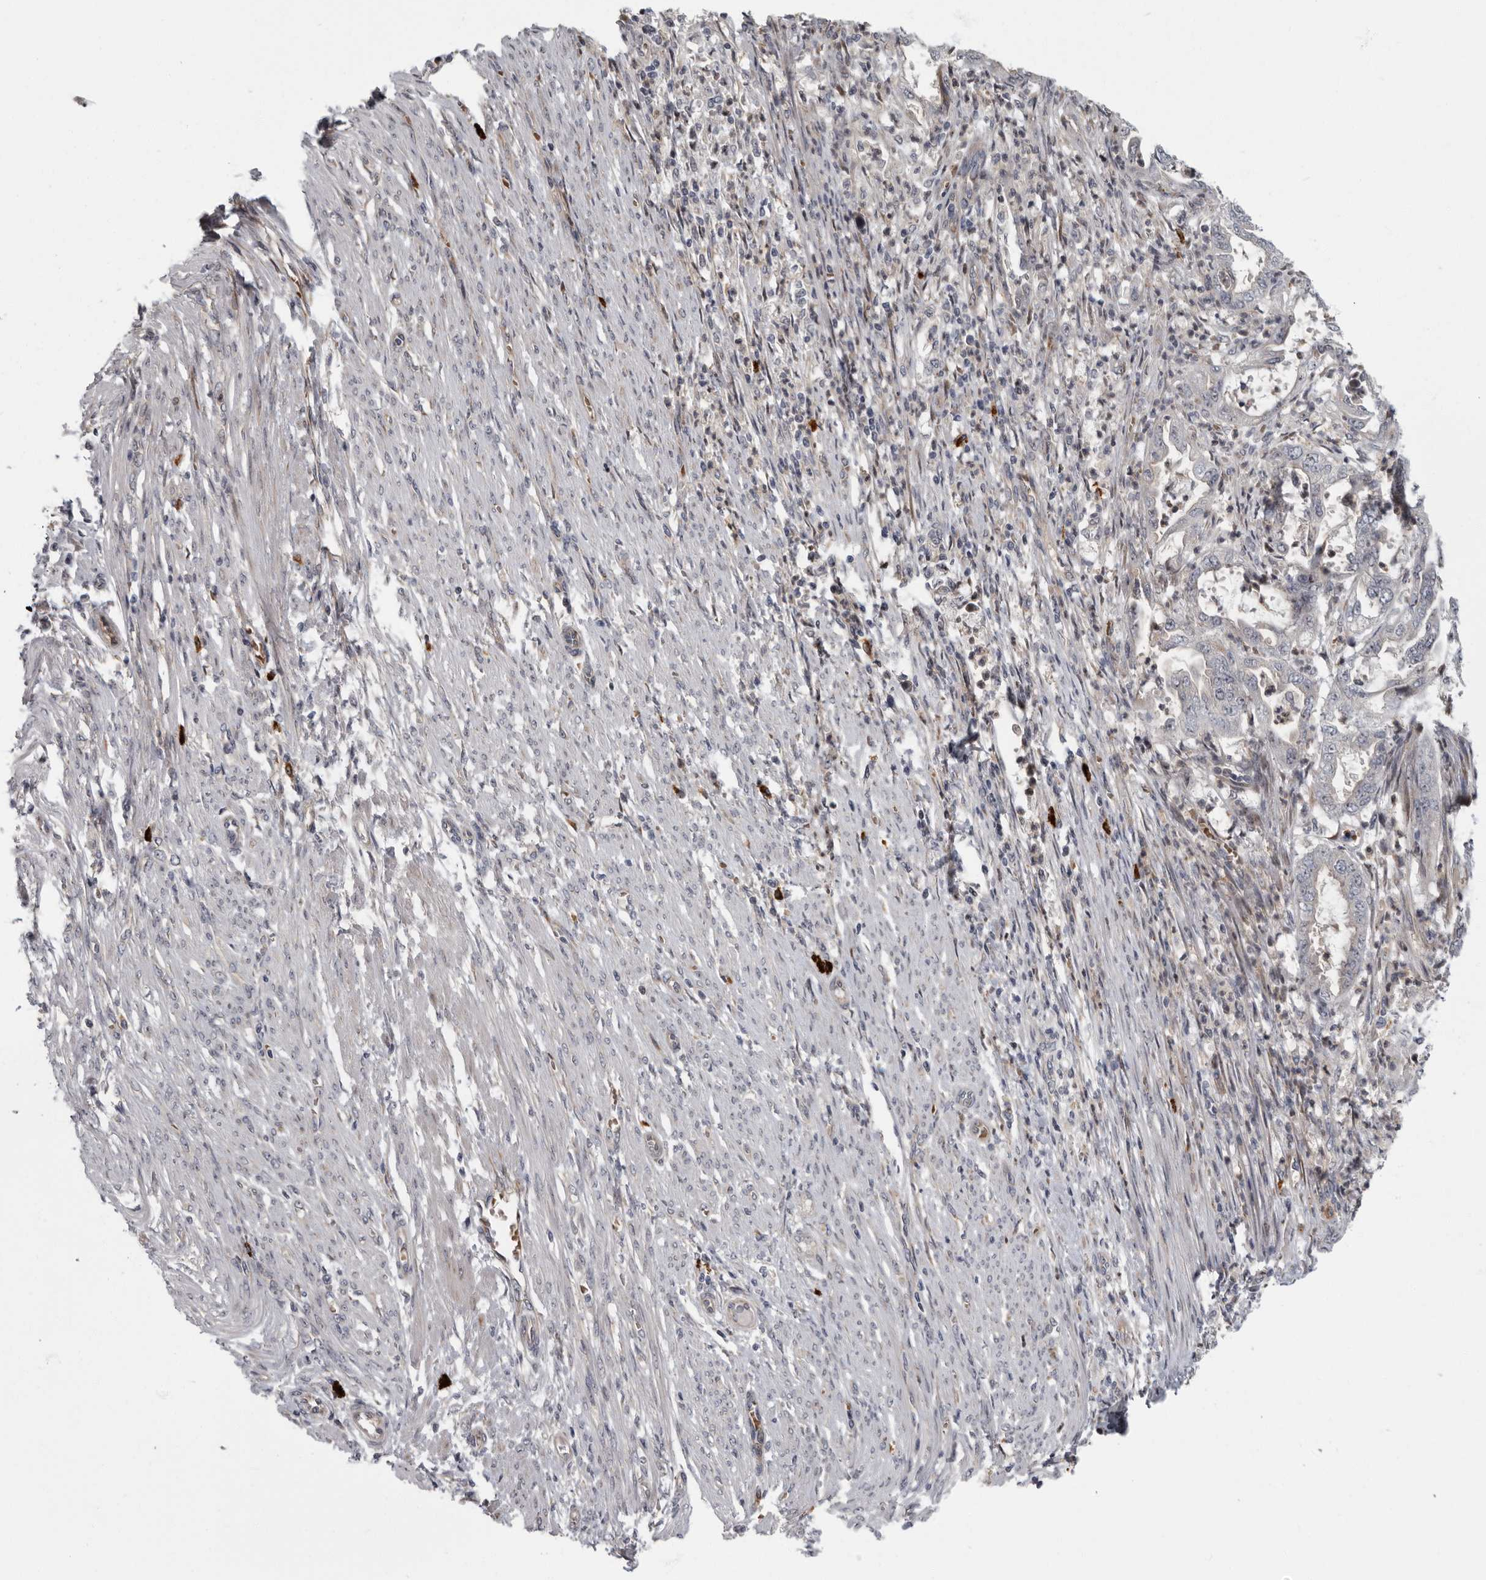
{"staining": {"intensity": "negative", "quantity": "none", "location": "none"}, "tissue": "endometrial cancer", "cell_type": "Tumor cells", "image_type": "cancer", "snomed": [{"axis": "morphology", "description": "Adenocarcinoma, NOS"}, {"axis": "topography", "description": "Endometrium"}], "caption": "High power microscopy histopathology image of an immunohistochemistry (IHC) photomicrograph of endometrial cancer (adenocarcinoma), revealing no significant positivity in tumor cells.", "gene": "PDCD11", "patient": {"sex": "female", "age": 51}}